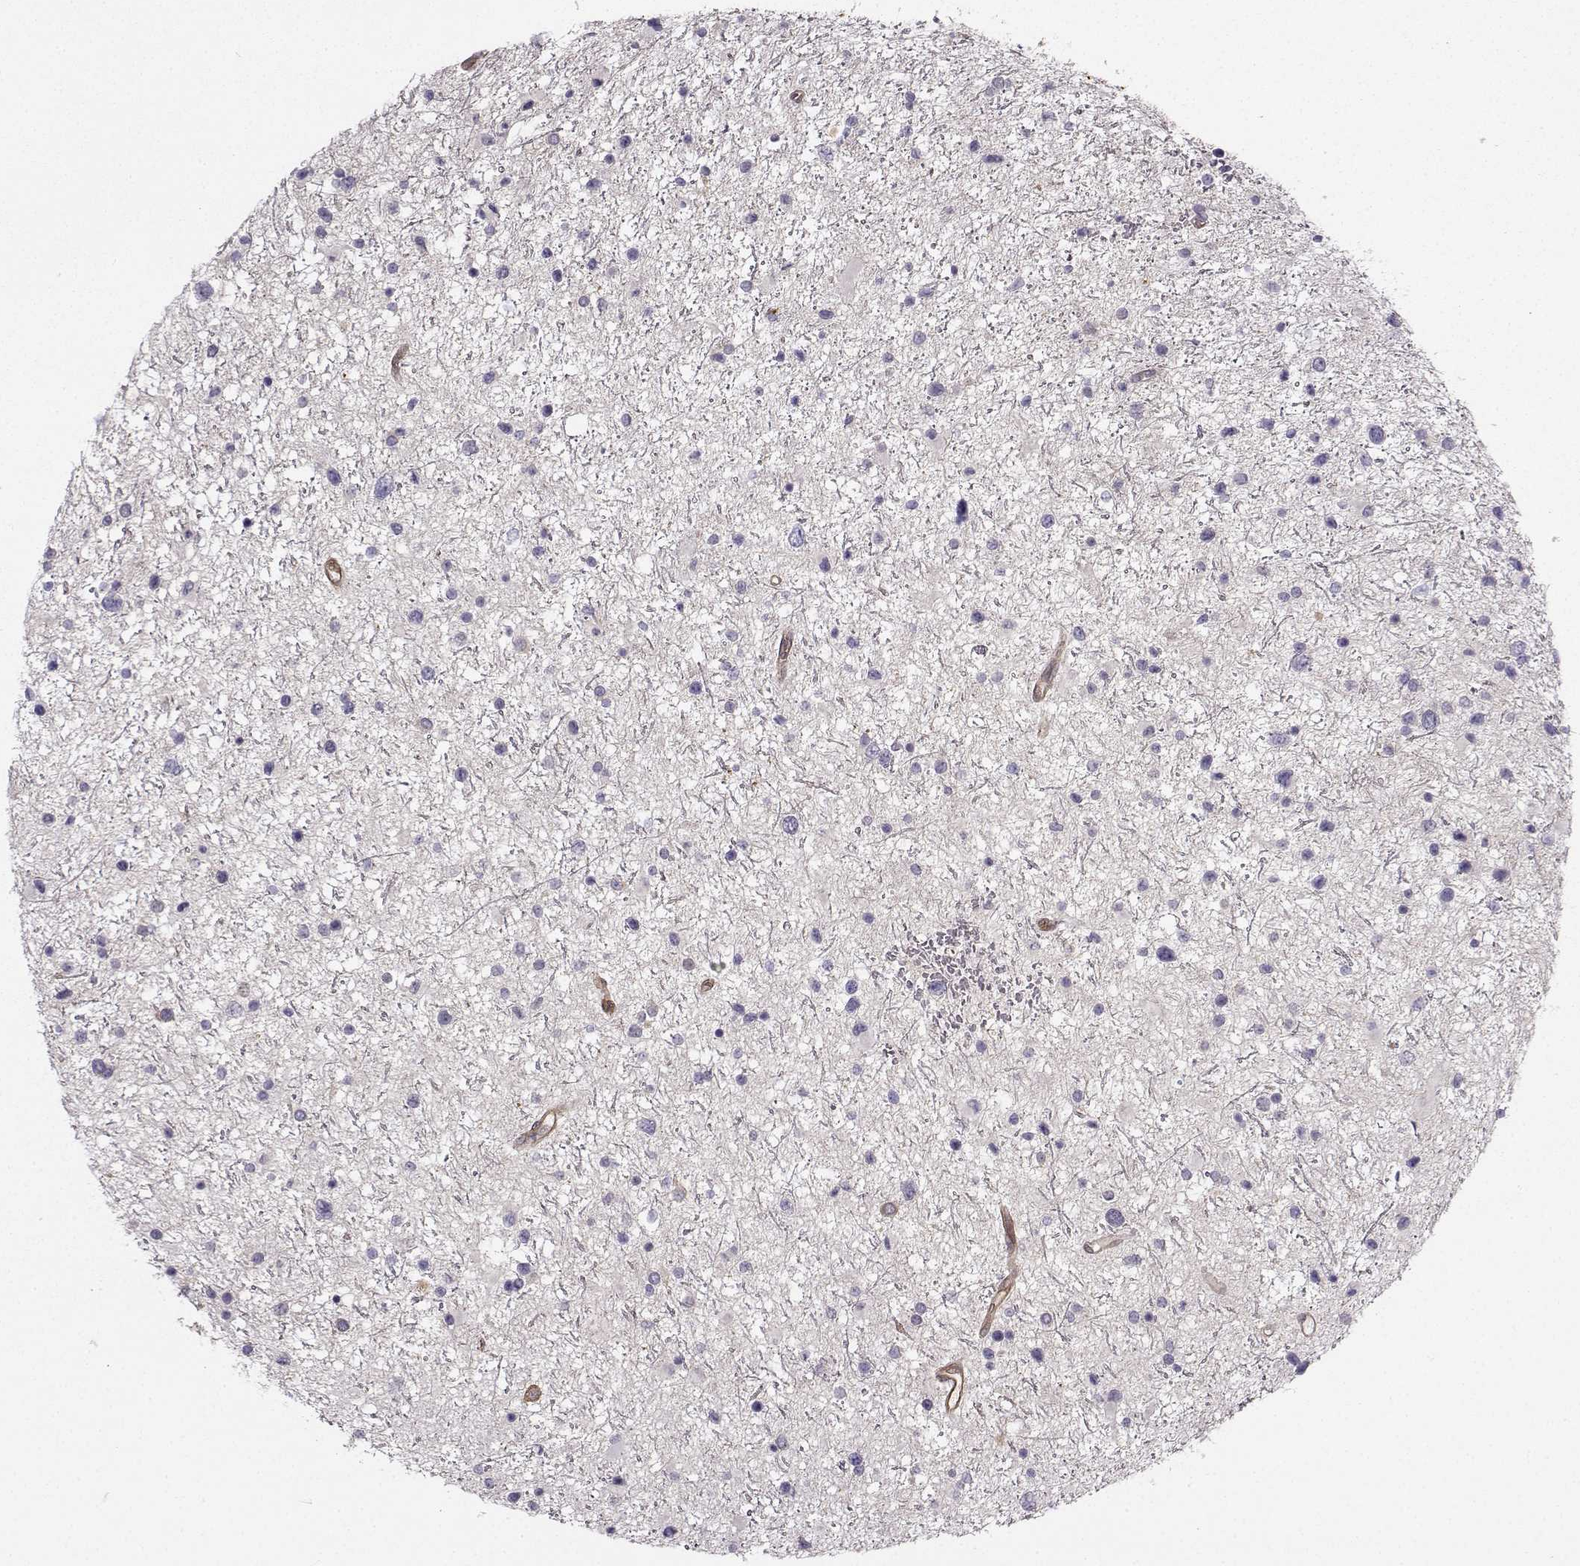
{"staining": {"intensity": "negative", "quantity": "none", "location": "none"}, "tissue": "glioma", "cell_type": "Tumor cells", "image_type": "cancer", "snomed": [{"axis": "morphology", "description": "Glioma, malignant, Low grade"}, {"axis": "topography", "description": "Brain"}], "caption": "Tumor cells are negative for protein expression in human glioma. (DAB (3,3'-diaminobenzidine) immunohistochemistry, high magnification).", "gene": "NQO1", "patient": {"sex": "female", "age": 32}}